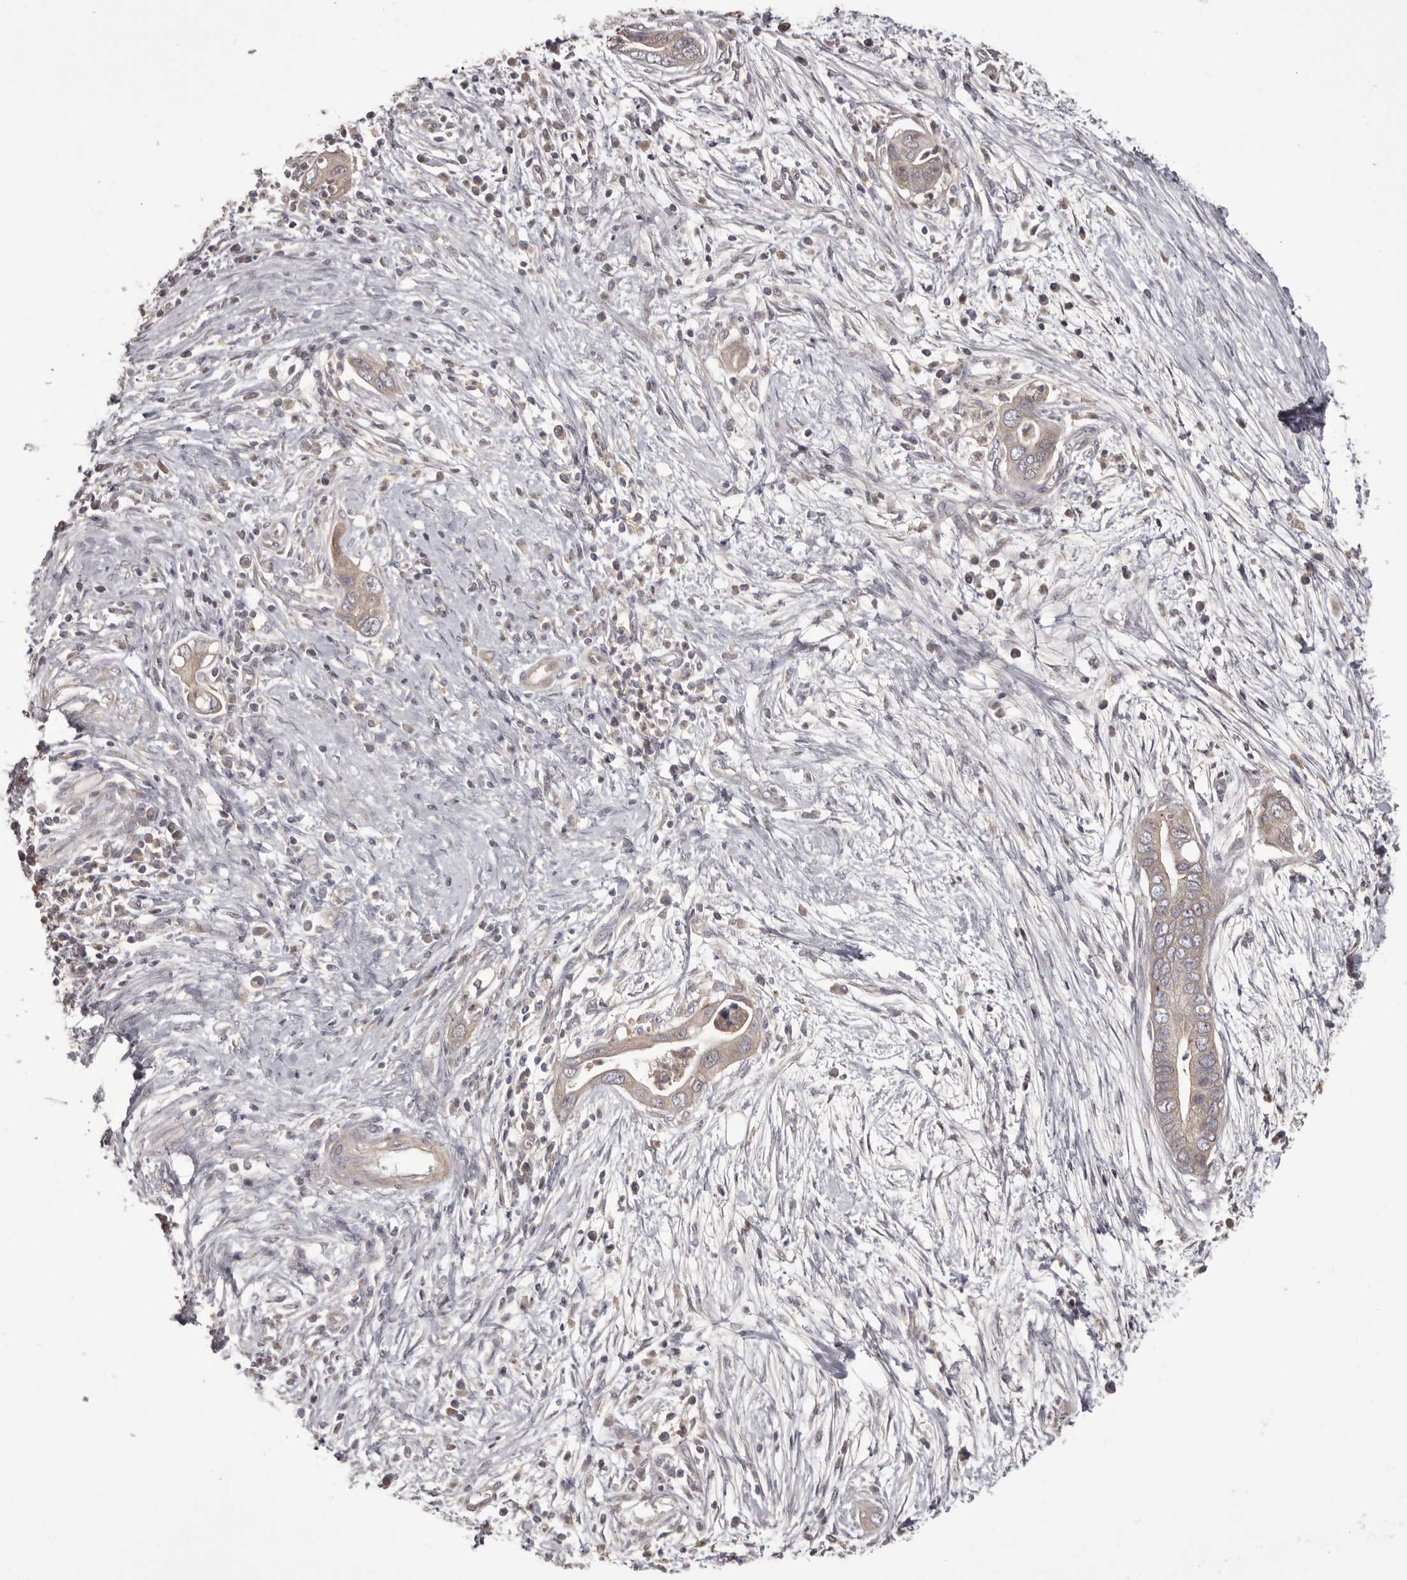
{"staining": {"intensity": "weak", "quantity": "<25%", "location": "cytoplasmic/membranous"}, "tissue": "pancreatic cancer", "cell_type": "Tumor cells", "image_type": "cancer", "snomed": [{"axis": "morphology", "description": "Adenocarcinoma, NOS"}, {"axis": "topography", "description": "Pancreas"}], "caption": "Adenocarcinoma (pancreatic) was stained to show a protein in brown. There is no significant staining in tumor cells.", "gene": "HRH1", "patient": {"sex": "male", "age": 75}}